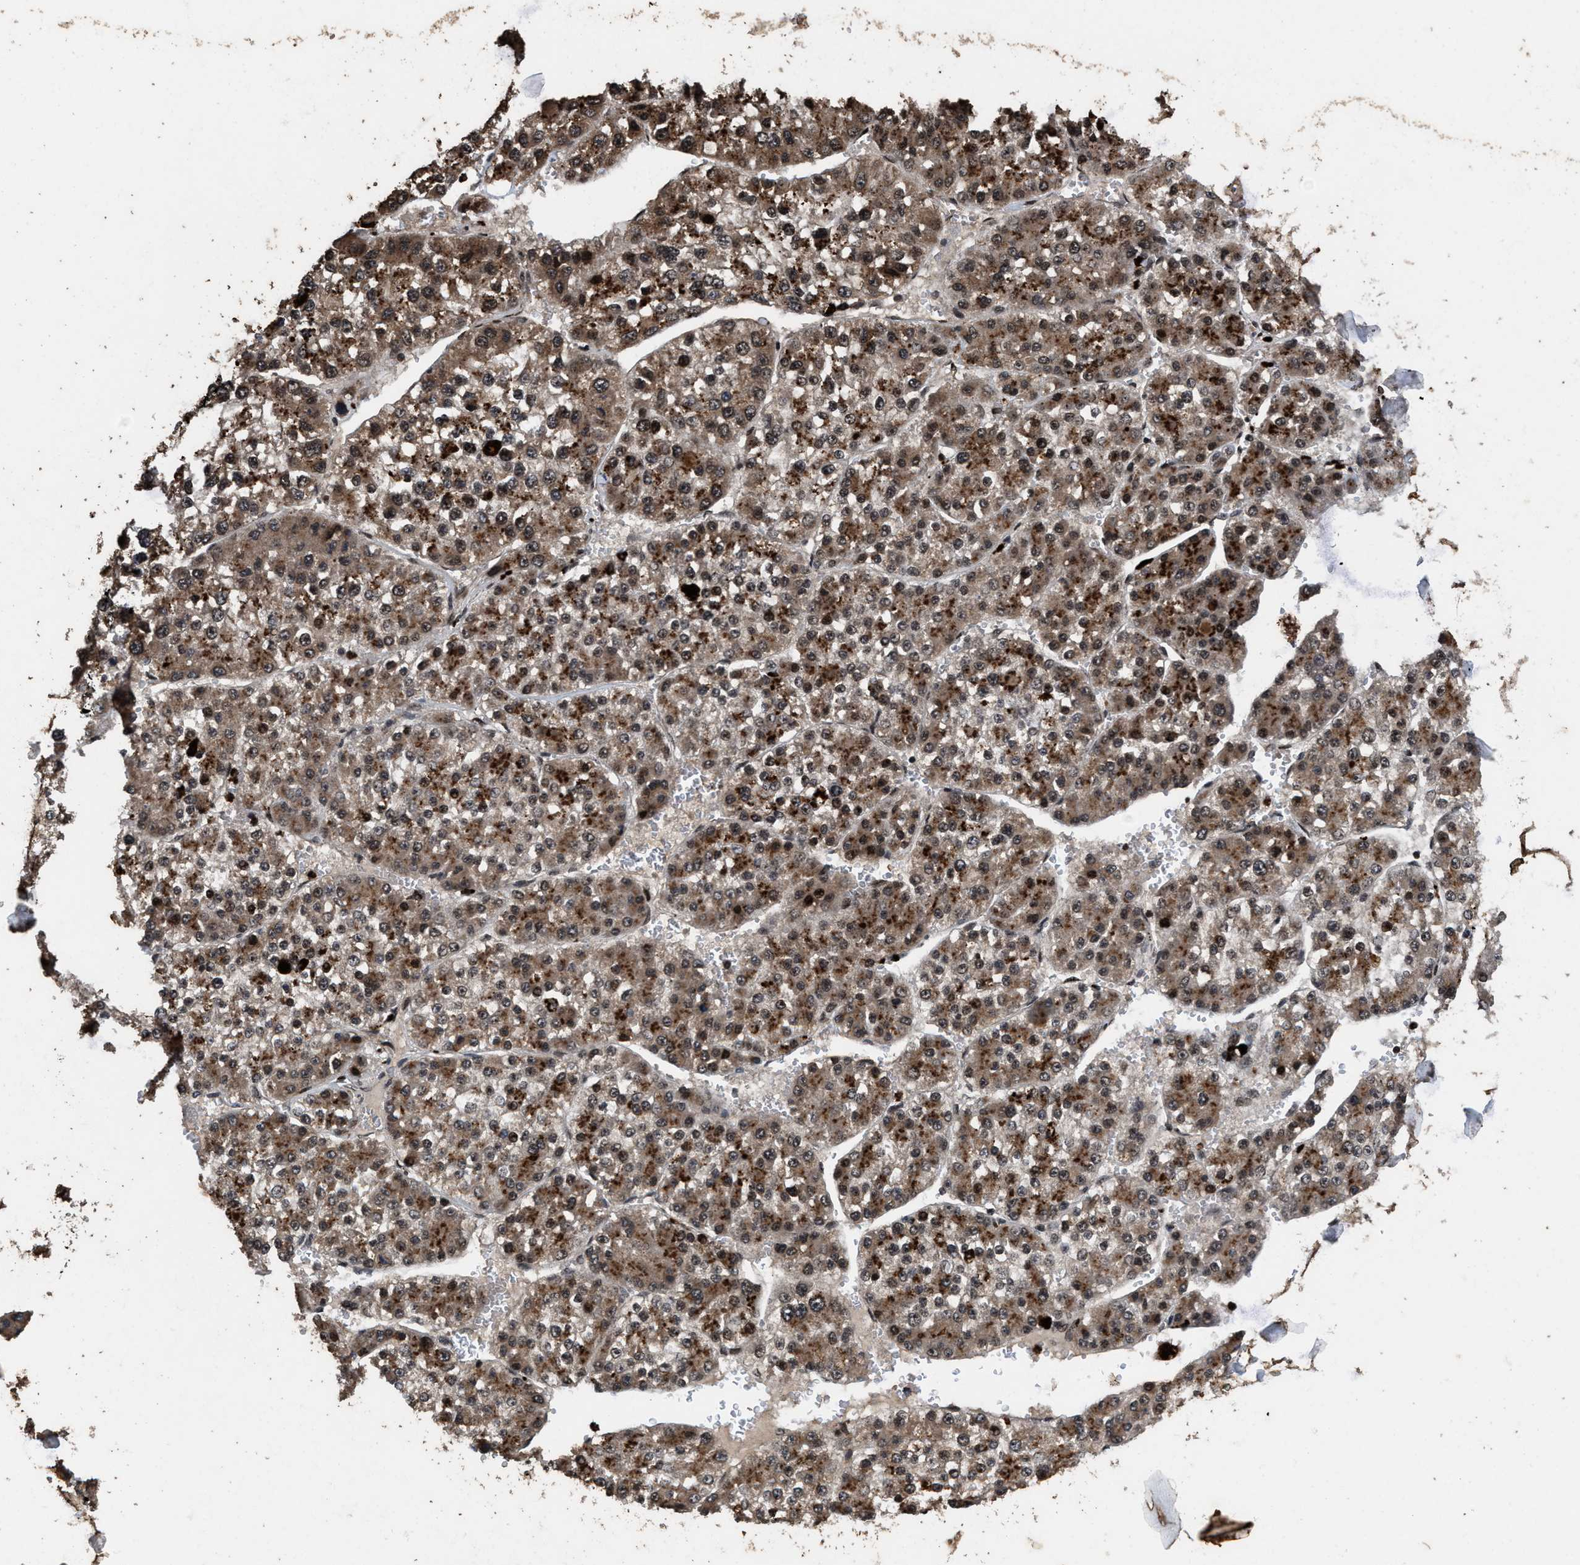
{"staining": {"intensity": "moderate", "quantity": ">75%", "location": "cytoplasmic/membranous"}, "tissue": "liver cancer", "cell_type": "Tumor cells", "image_type": "cancer", "snomed": [{"axis": "morphology", "description": "Carcinoma, Hepatocellular, NOS"}, {"axis": "topography", "description": "Liver"}], "caption": "This image demonstrates liver cancer (hepatocellular carcinoma) stained with immunohistochemistry (IHC) to label a protein in brown. The cytoplasmic/membranous of tumor cells show moderate positivity for the protein. Nuclei are counter-stained blue.", "gene": "HAUS6", "patient": {"sex": "female", "age": 73}}